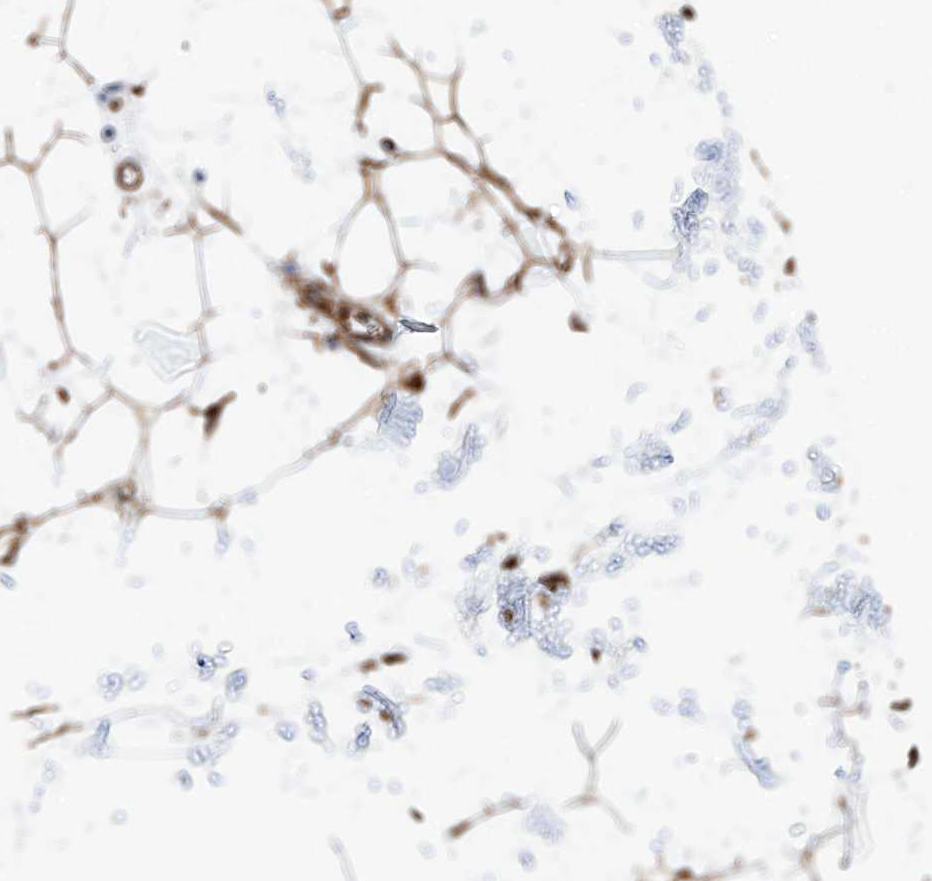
{"staining": {"intensity": "moderate", "quantity": ">75%", "location": "cytoplasmic/membranous"}, "tissue": "adipose tissue", "cell_type": "Adipocytes", "image_type": "normal", "snomed": [{"axis": "morphology", "description": "Normal tissue, NOS"}, {"axis": "topography", "description": "Soft tissue"}], "caption": "Immunohistochemistry of benign adipose tissue demonstrates medium levels of moderate cytoplasmic/membranous staining in about >75% of adipocytes.", "gene": "ZNF804A", "patient": {"sex": "male", "age": 72}}